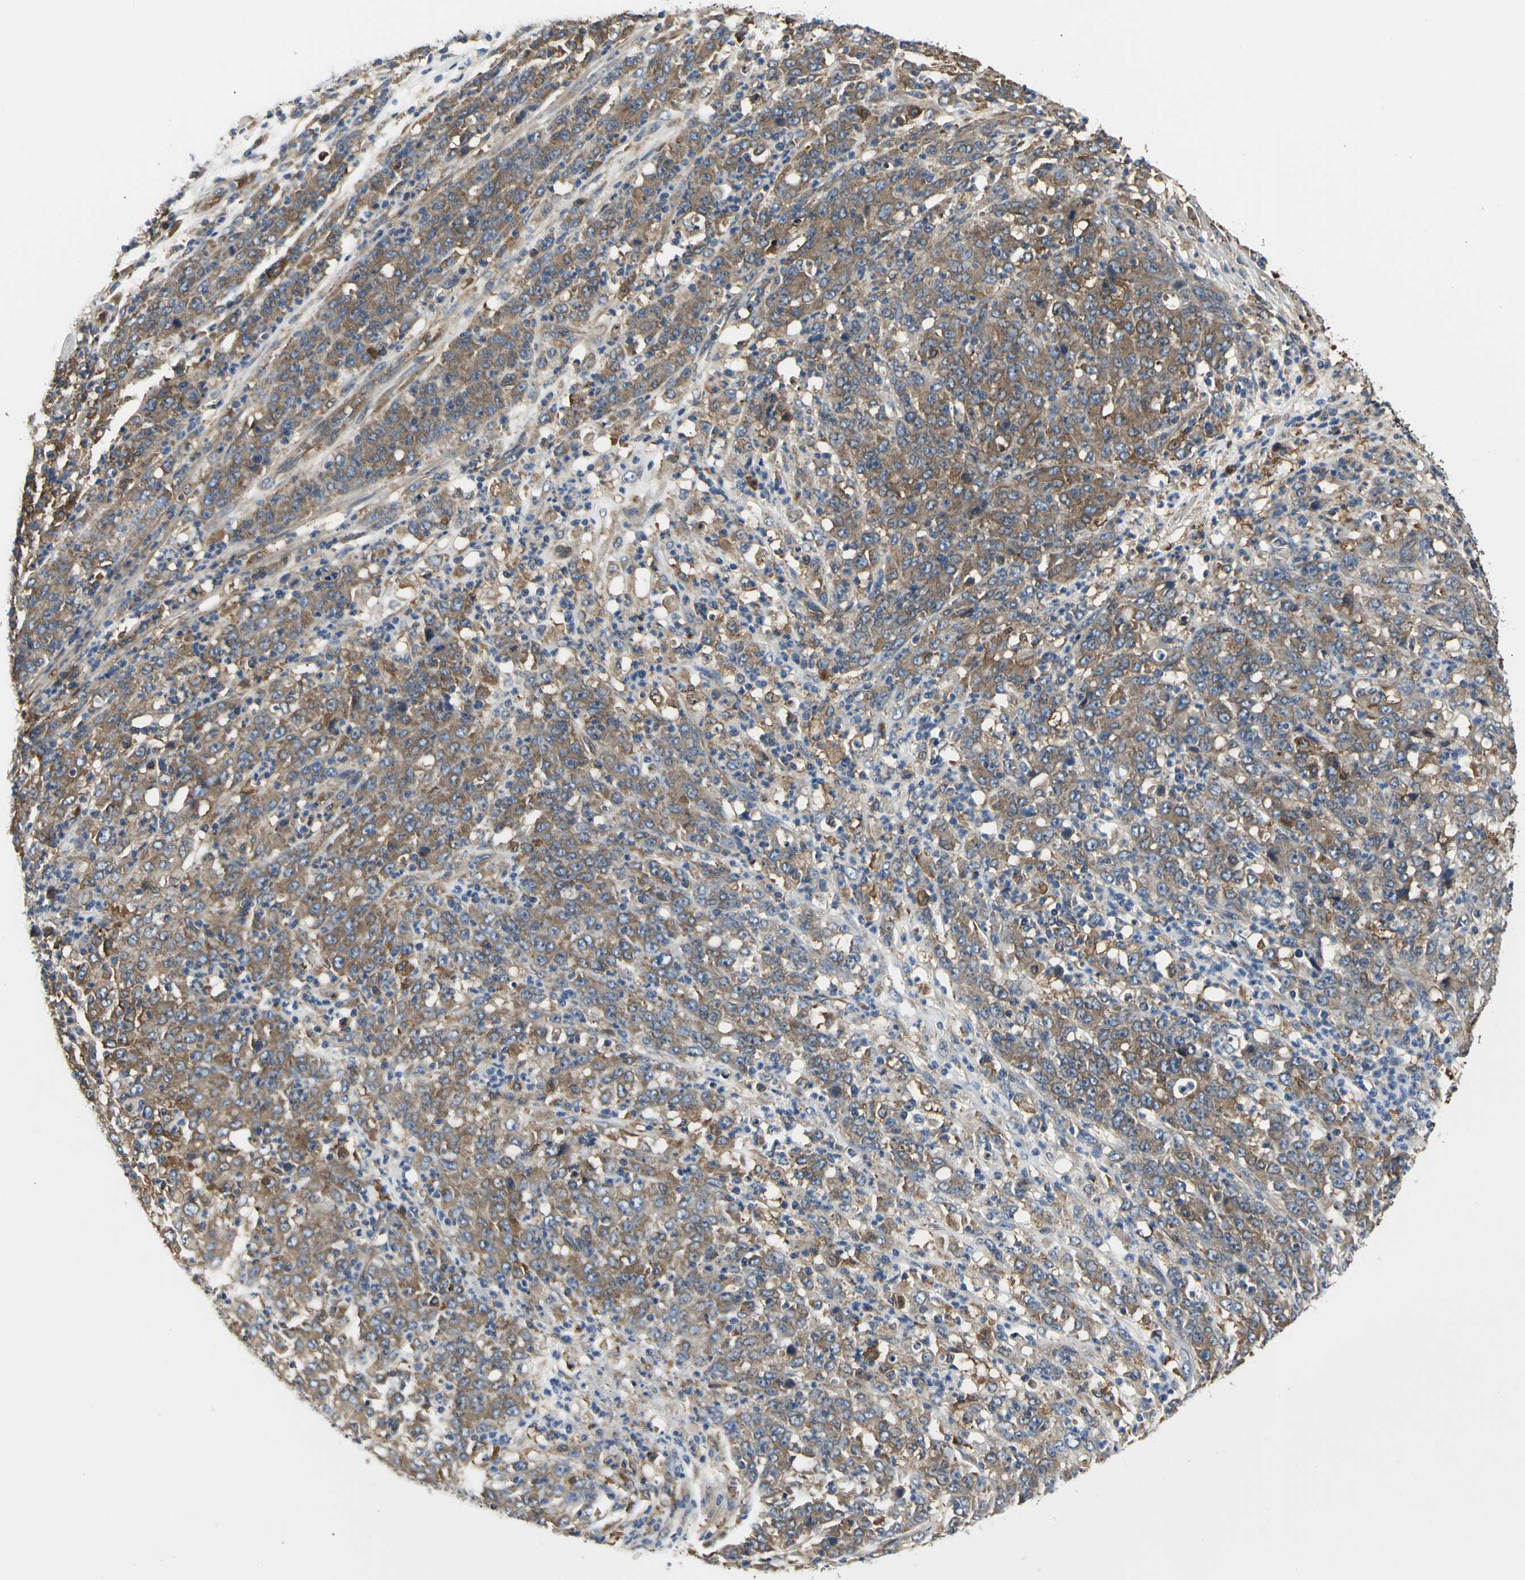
{"staining": {"intensity": "strong", "quantity": ">75%", "location": "cytoplasmic/membranous"}, "tissue": "stomach cancer", "cell_type": "Tumor cells", "image_type": "cancer", "snomed": [{"axis": "morphology", "description": "Adenocarcinoma, NOS"}, {"axis": "topography", "description": "Stomach, lower"}], "caption": "Adenocarcinoma (stomach) stained with a brown dye reveals strong cytoplasmic/membranous positive staining in about >75% of tumor cells.", "gene": "CHRNB1", "patient": {"sex": "female", "age": 71}}